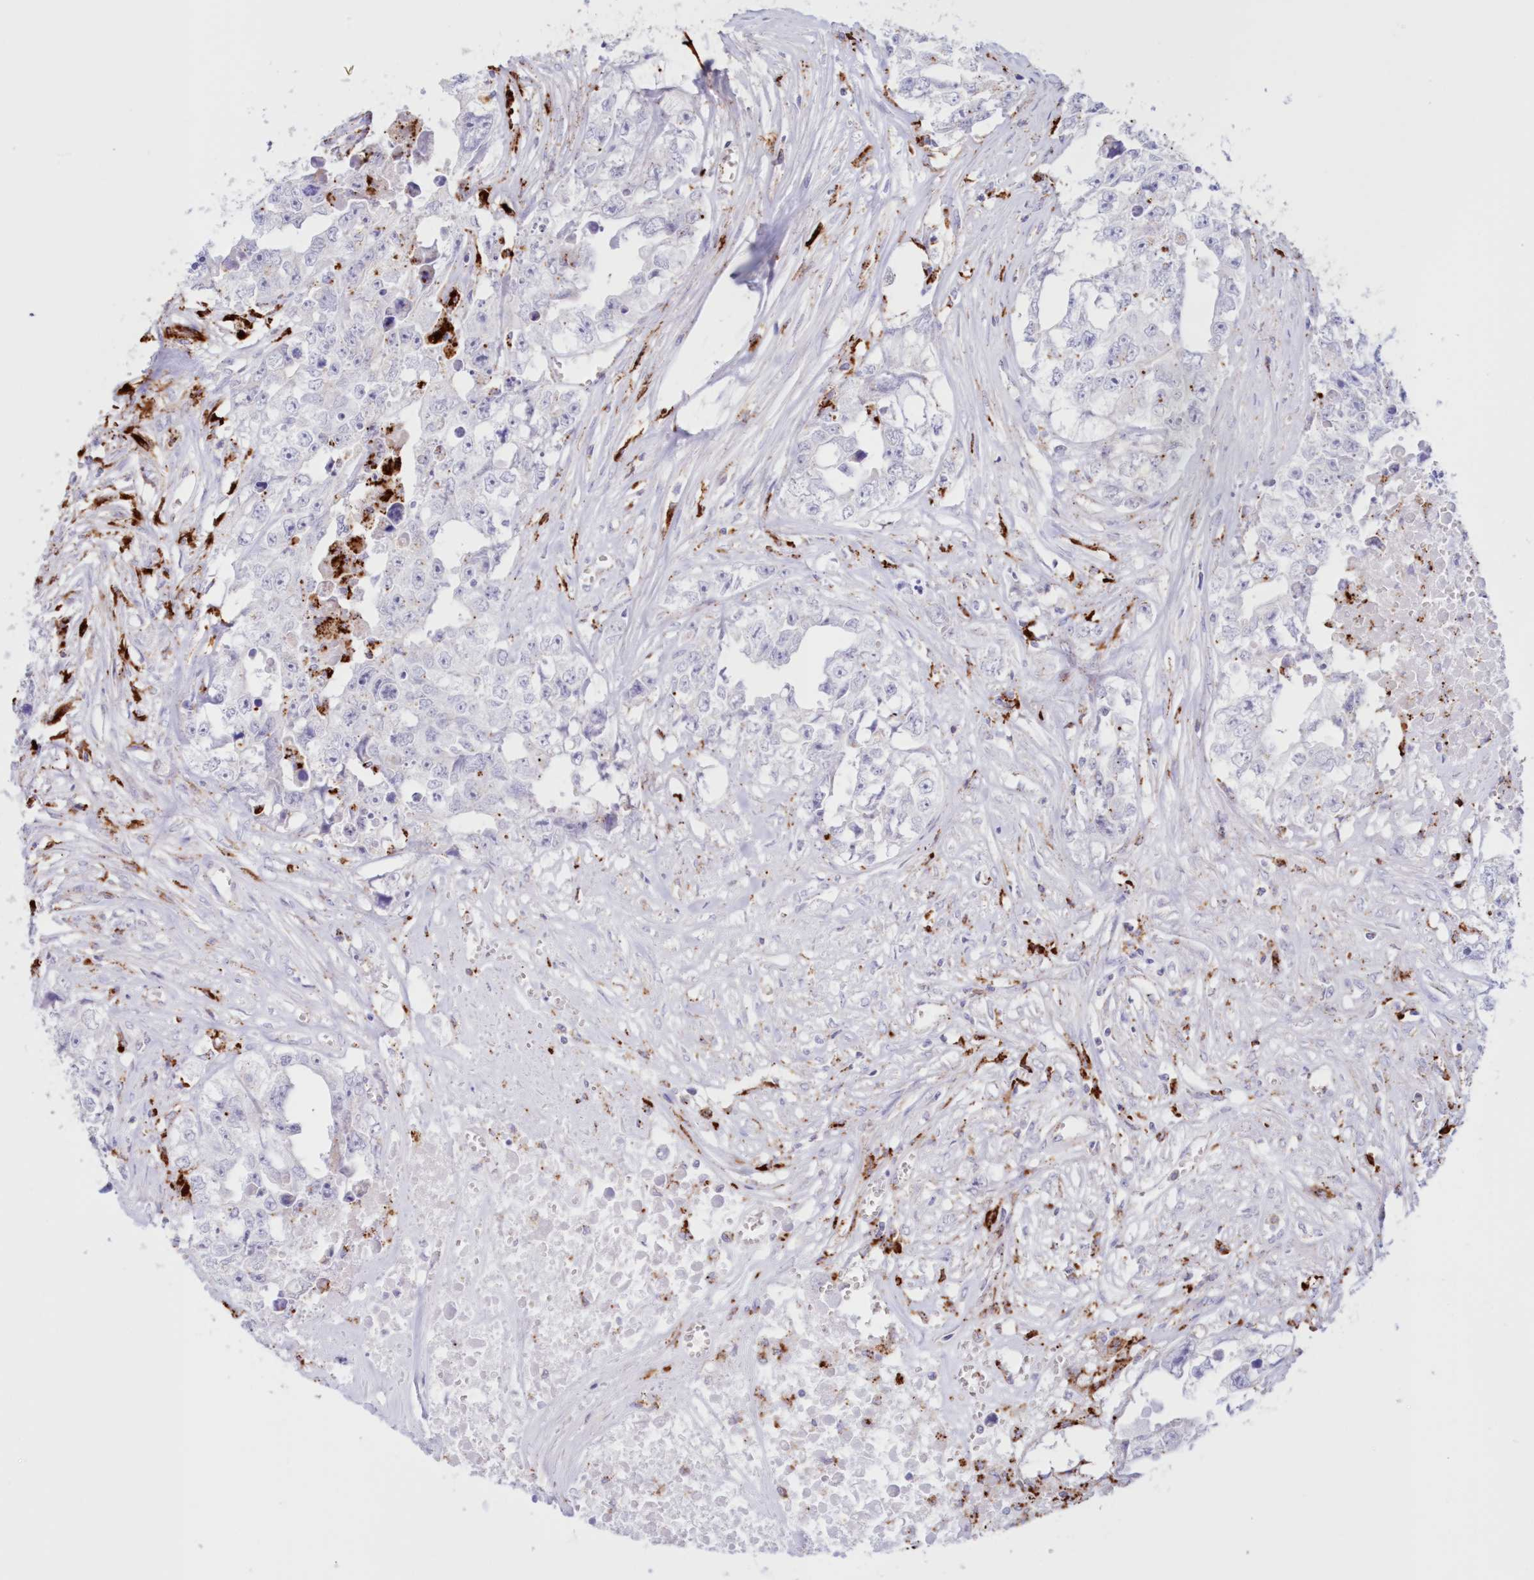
{"staining": {"intensity": "negative", "quantity": "none", "location": "none"}, "tissue": "testis cancer", "cell_type": "Tumor cells", "image_type": "cancer", "snomed": [{"axis": "morphology", "description": "Seminoma, NOS"}, {"axis": "morphology", "description": "Carcinoma, Embryonal, NOS"}, {"axis": "topography", "description": "Testis"}], "caption": "A high-resolution histopathology image shows immunohistochemistry (IHC) staining of seminoma (testis), which shows no significant positivity in tumor cells.", "gene": "TPP1", "patient": {"sex": "male", "age": 43}}